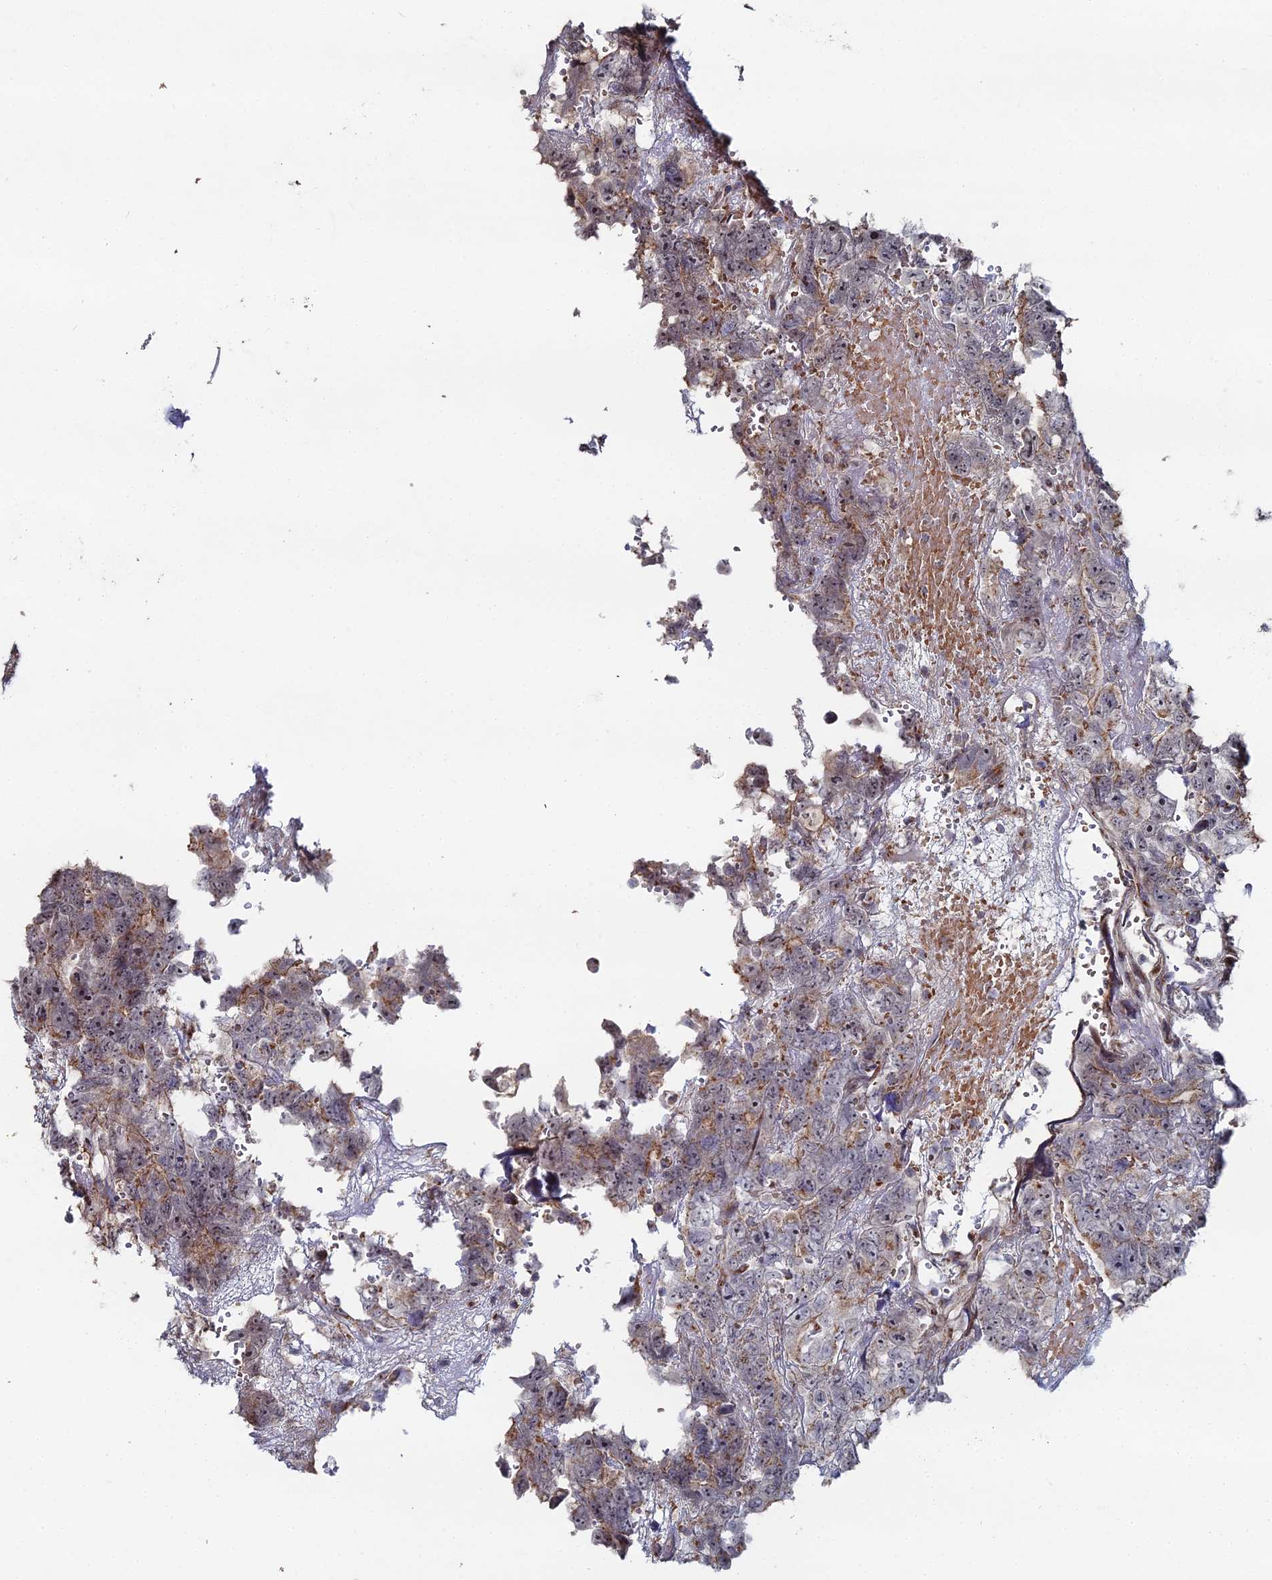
{"staining": {"intensity": "moderate", "quantity": "<25%", "location": "cytoplasmic/membranous"}, "tissue": "testis cancer", "cell_type": "Tumor cells", "image_type": "cancer", "snomed": [{"axis": "morphology", "description": "Carcinoma, Embryonal, NOS"}, {"axis": "topography", "description": "Testis"}], "caption": "IHC micrograph of testis embryonal carcinoma stained for a protein (brown), which reveals low levels of moderate cytoplasmic/membranous positivity in approximately <25% of tumor cells.", "gene": "SGMS1", "patient": {"sex": "male", "age": 45}}